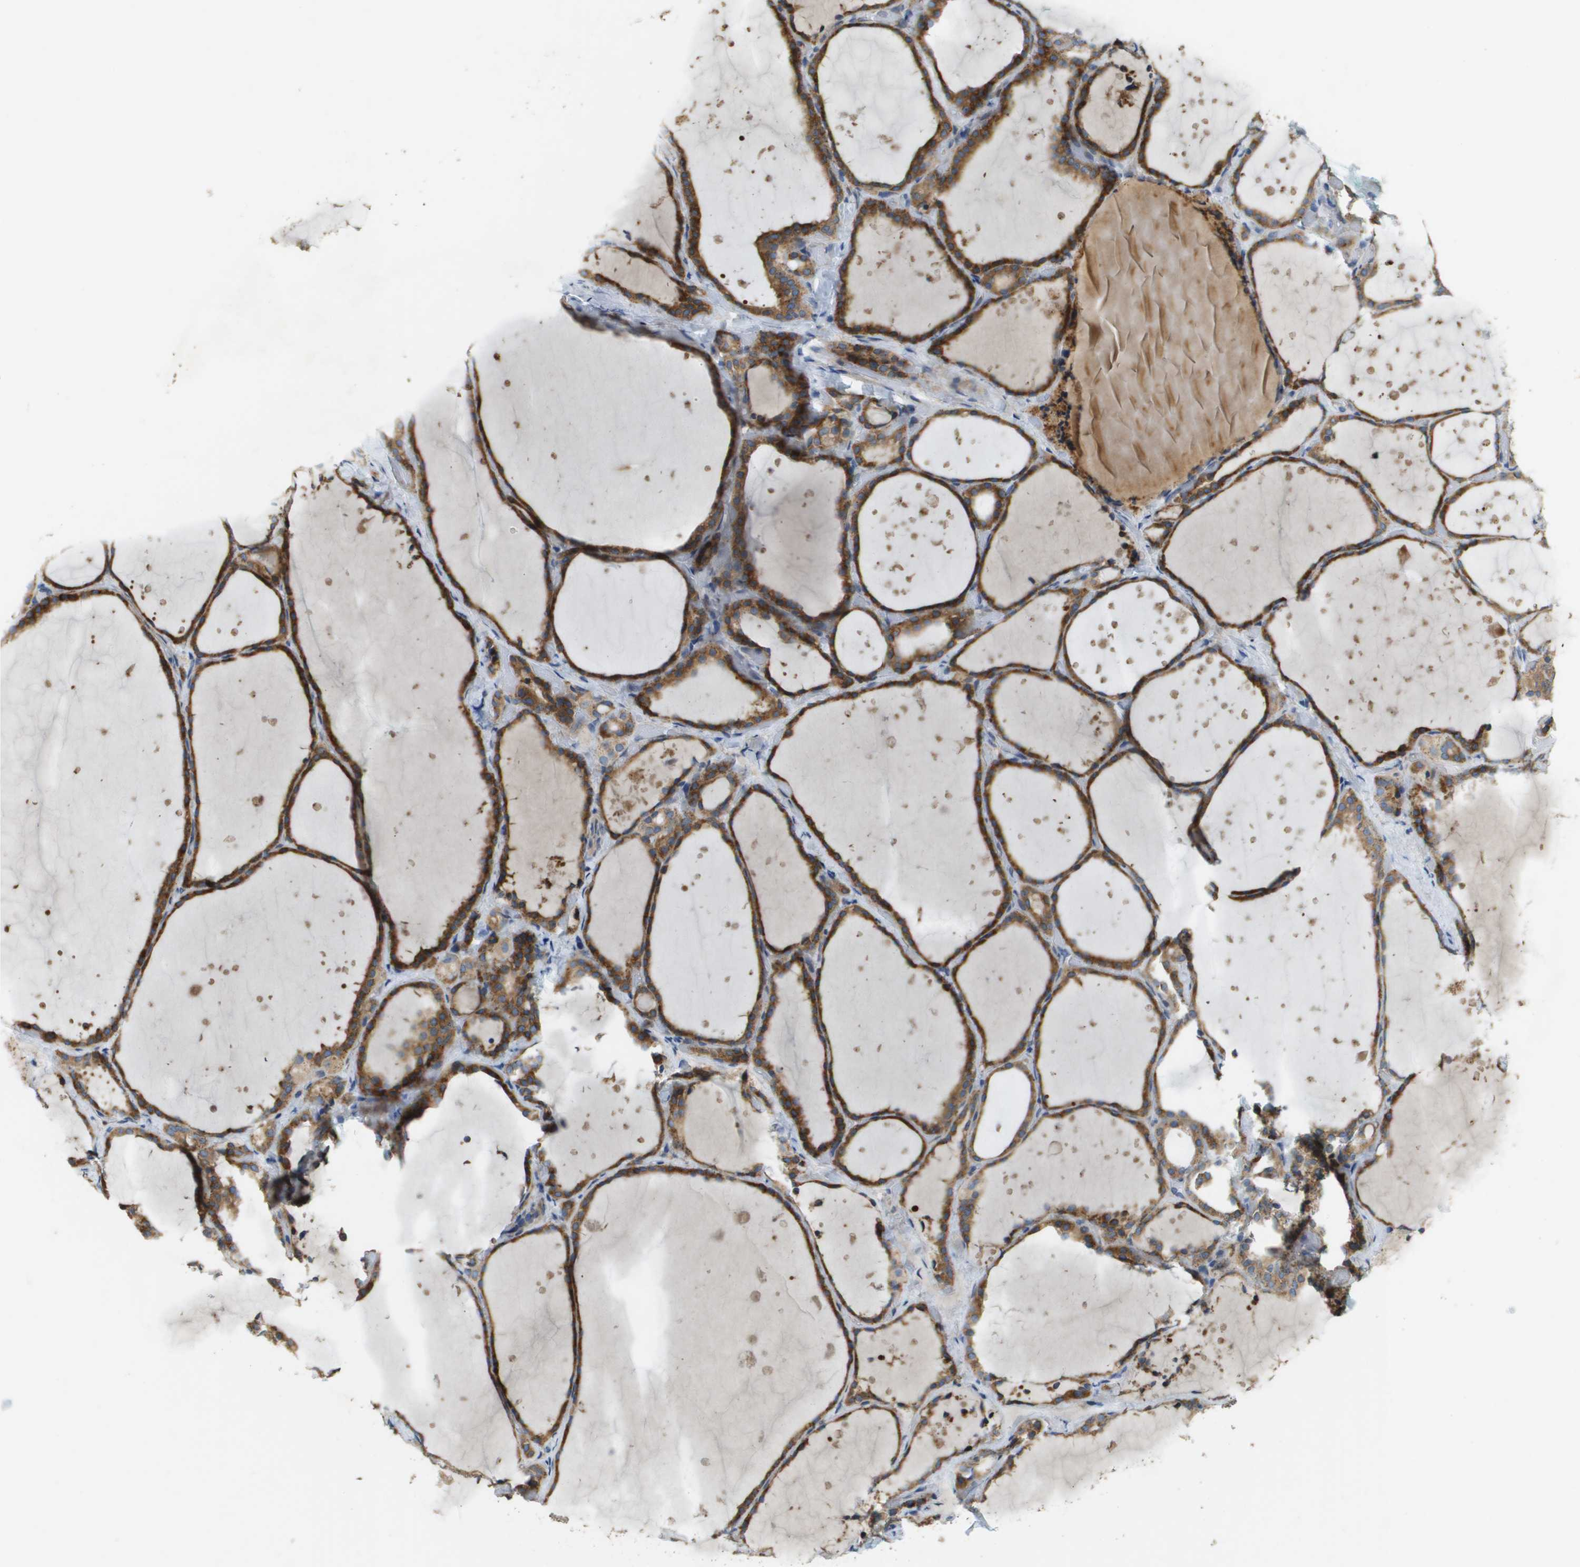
{"staining": {"intensity": "strong", "quantity": ">75%", "location": "cytoplasmic/membranous"}, "tissue": "thyroid gland", "cell_type": "Glandular cells", "image_type": "normal", "snomed": [{"axis": "morphology", "description": "Normal tissue, NOS"}, {"axis": "topography", "description": "Thyroid gland"}], "caption": "The immunohistochemical stain highlights strong cytoplasmic/membranous staining in glandular cells of unremarkable thyroid gland. (Brightfield microscopy of DAB IHC at high magnification).", "gene": "CASP10", "patient": {"sex": "female", "age": 44}}